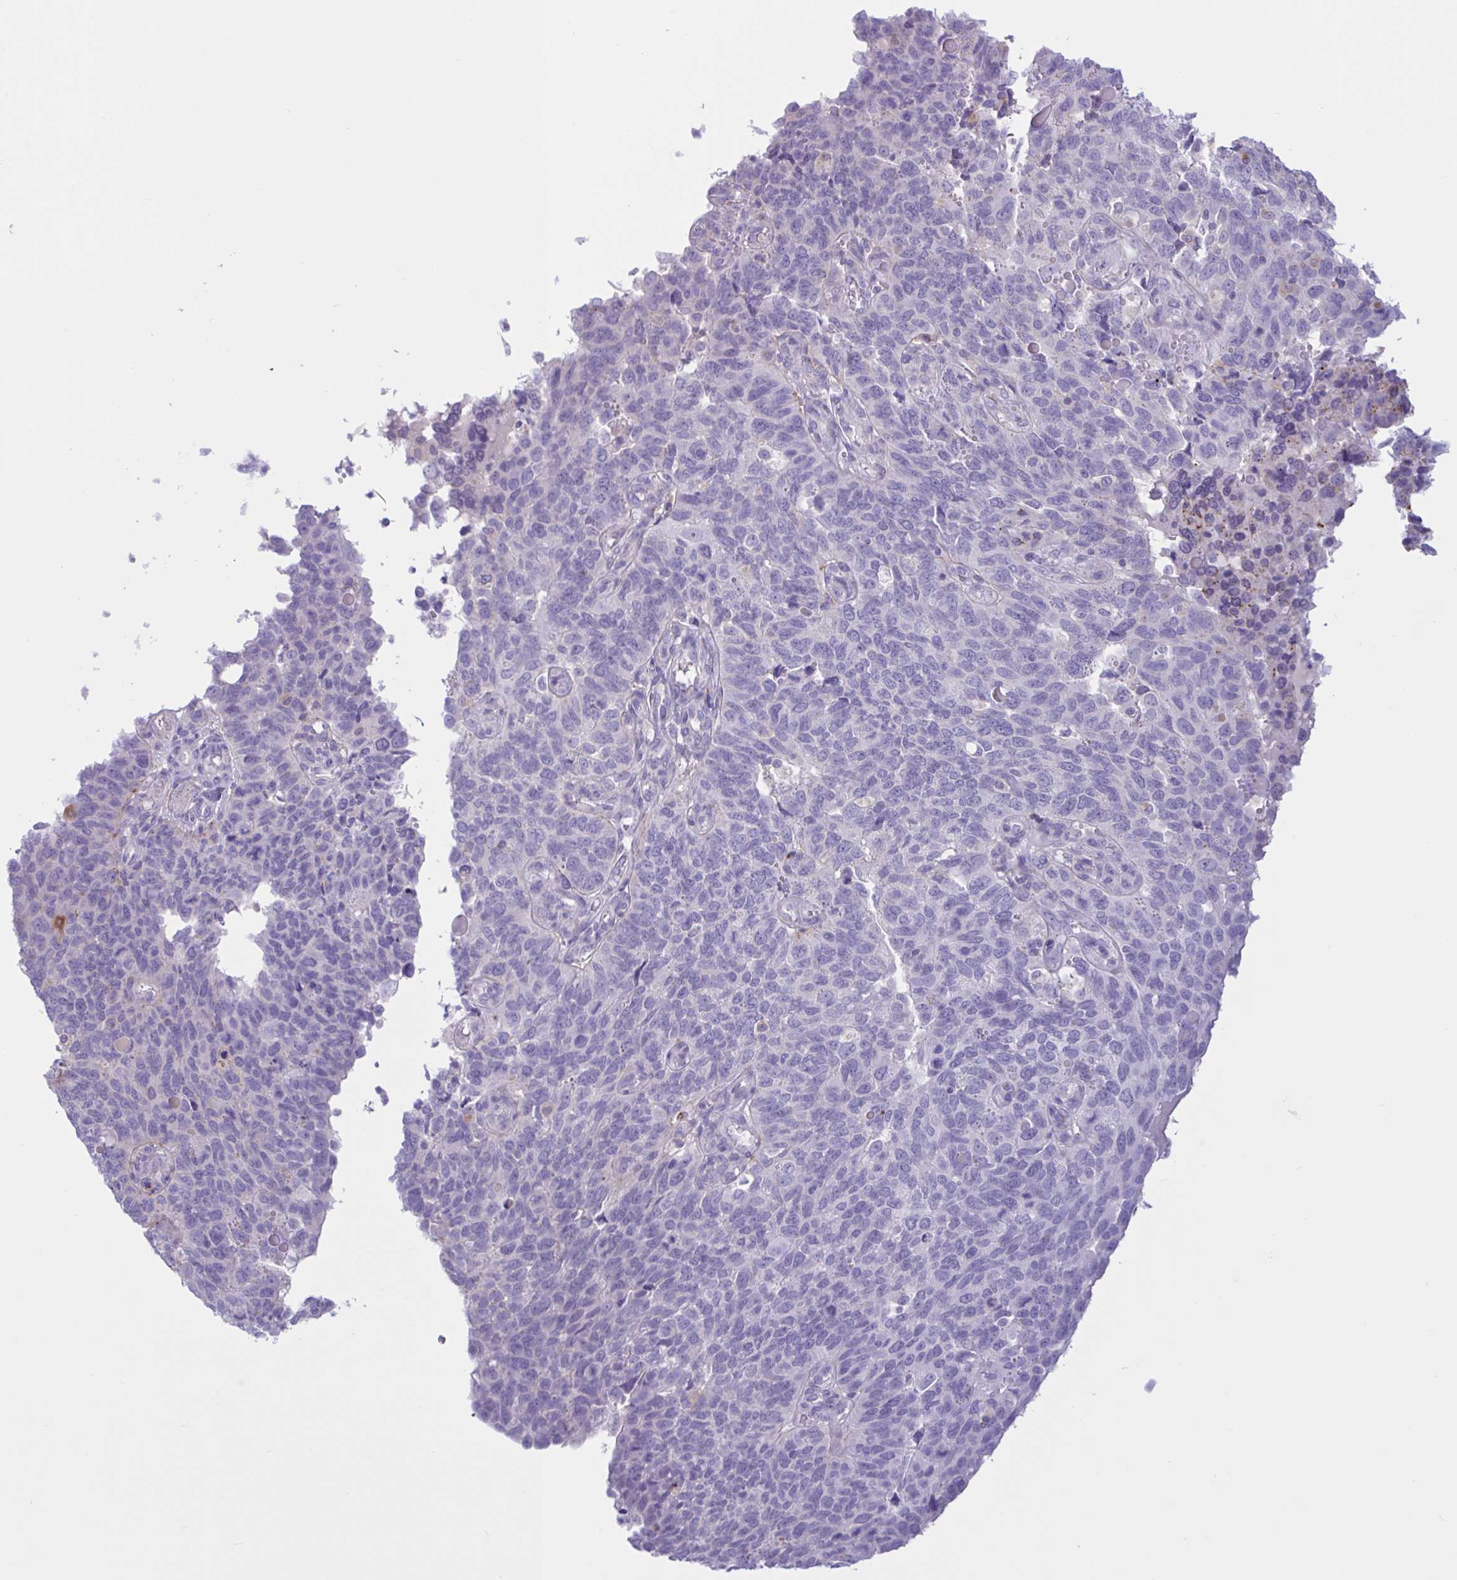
{"staining": {"intensity": "negative", "quantity": "none", "location": "none"}, "tissue": "endometrial cancer", "cell_type": "Tumor cells", "image_type": "cancer", "snomed": [{"axis": "morphology", "description": "Adenocarcinoma, NOS"}, {"axis": "topography", "description": "Endometrium"}], "caption": "IHC micrograph of adenocarcinoma (endometrial) stained for a protein (brown), which reveals no staining in tumor cells.", "gene": "XCL1", "patient": {"sex": "female", "age": 66}}